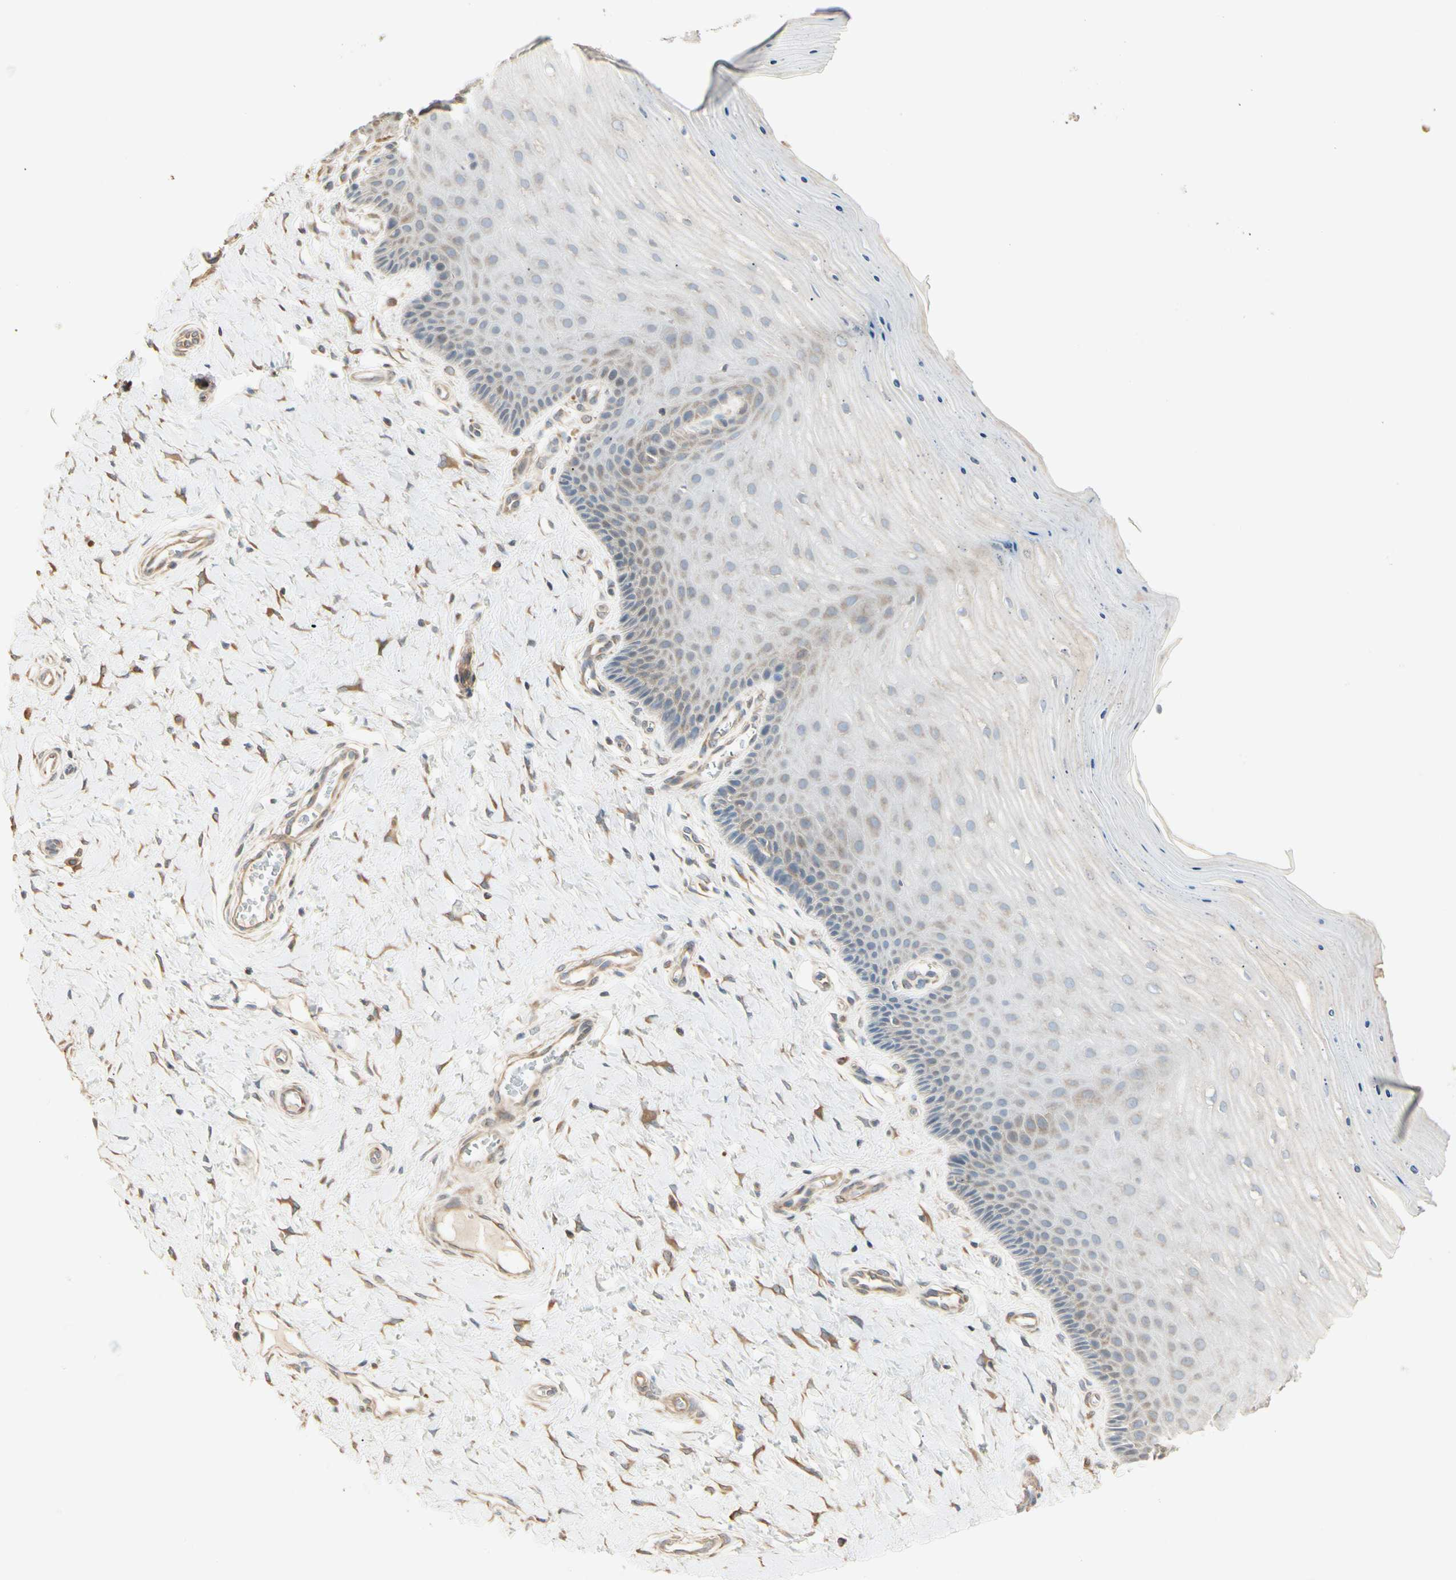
{"staining": {"intensity": "moderate", "quantity": ">75%", "location": "cytoplasmic/membranous"}, "tissue": "cervix", "cell_type": "Glandular cells", "image_type": "normal", "snomed": [{"axis": "morphology", "description": "Normal tissue, NOS"}, {"axis": "topography", "description": "Cervix"}], "caption": "This micrograph reveals immunohistochemistry staining of normal human cervix, with medium moderate cytoplasmic/membranous positivity in approximately >75% of glandular cells.", "gene": "IRAG1", "patient": {"sex": "female", "age": 55}}